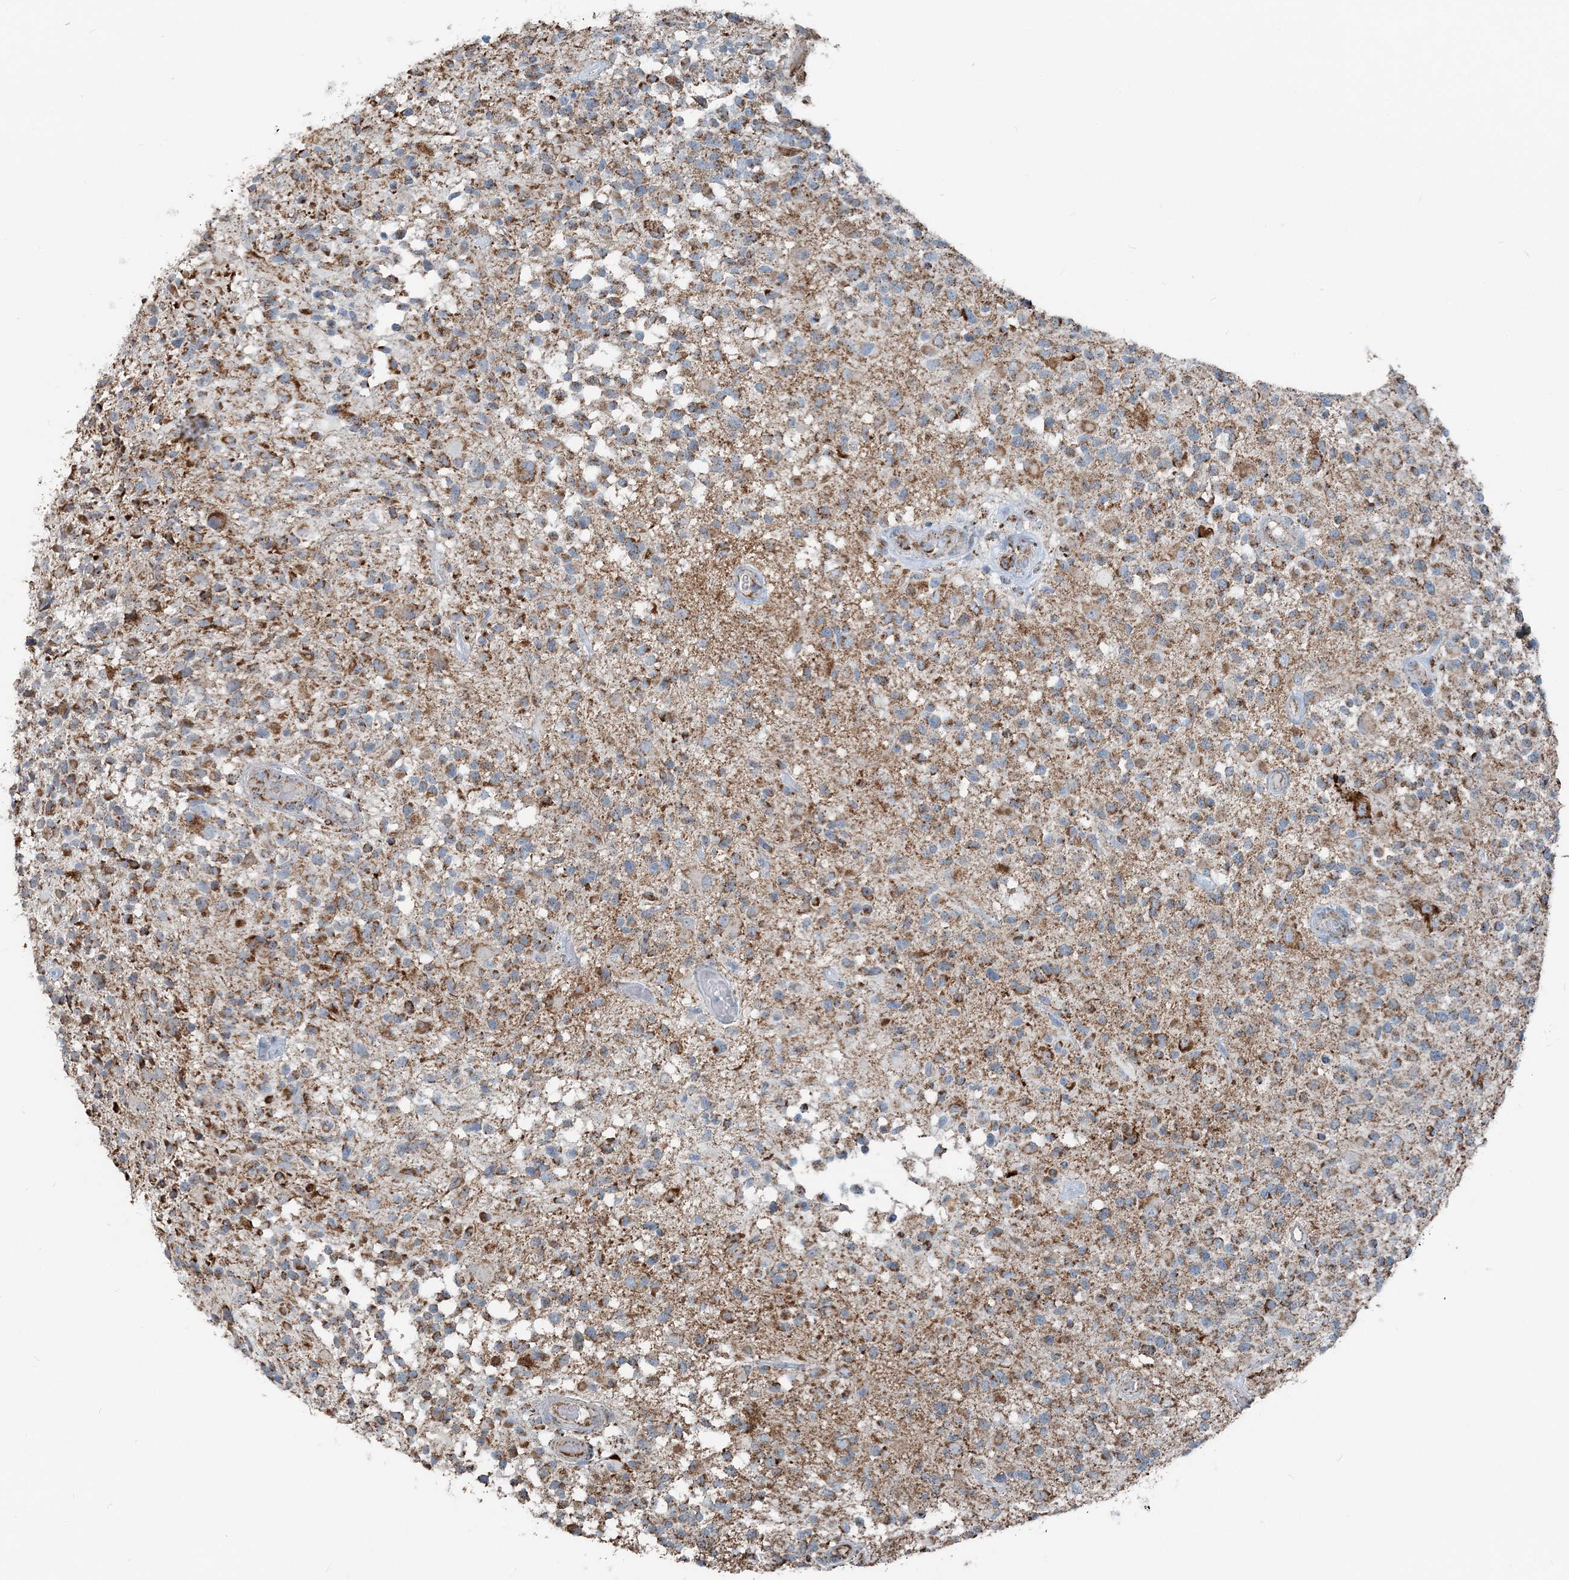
{"staining": {"intensity": "moderate", "quantity": ">75%", "location": "cytoplasmic/membranous"}, "tissue": "glioma", "cell_type": "Tumor cells", "image_type": "cancer", "snomed": [{"axis": "morphology", "description": "Glioma, malignant, High grade"}, {"axis": "morphology", "description": "Glioblastoma, NOS"}, {"axis": "topography", "description": "Brain"}], "caption": "Moderate cytoplasmic/membranous protein positivity is present in approximately >75% of tumor cells in glioma. (Stains: DAB in brown, nuclei in blue, Microscopy: brightfield microscopy at high magnification).", "gene": "SUCLG1", "patient": {"sex": "male", "age": 60}}